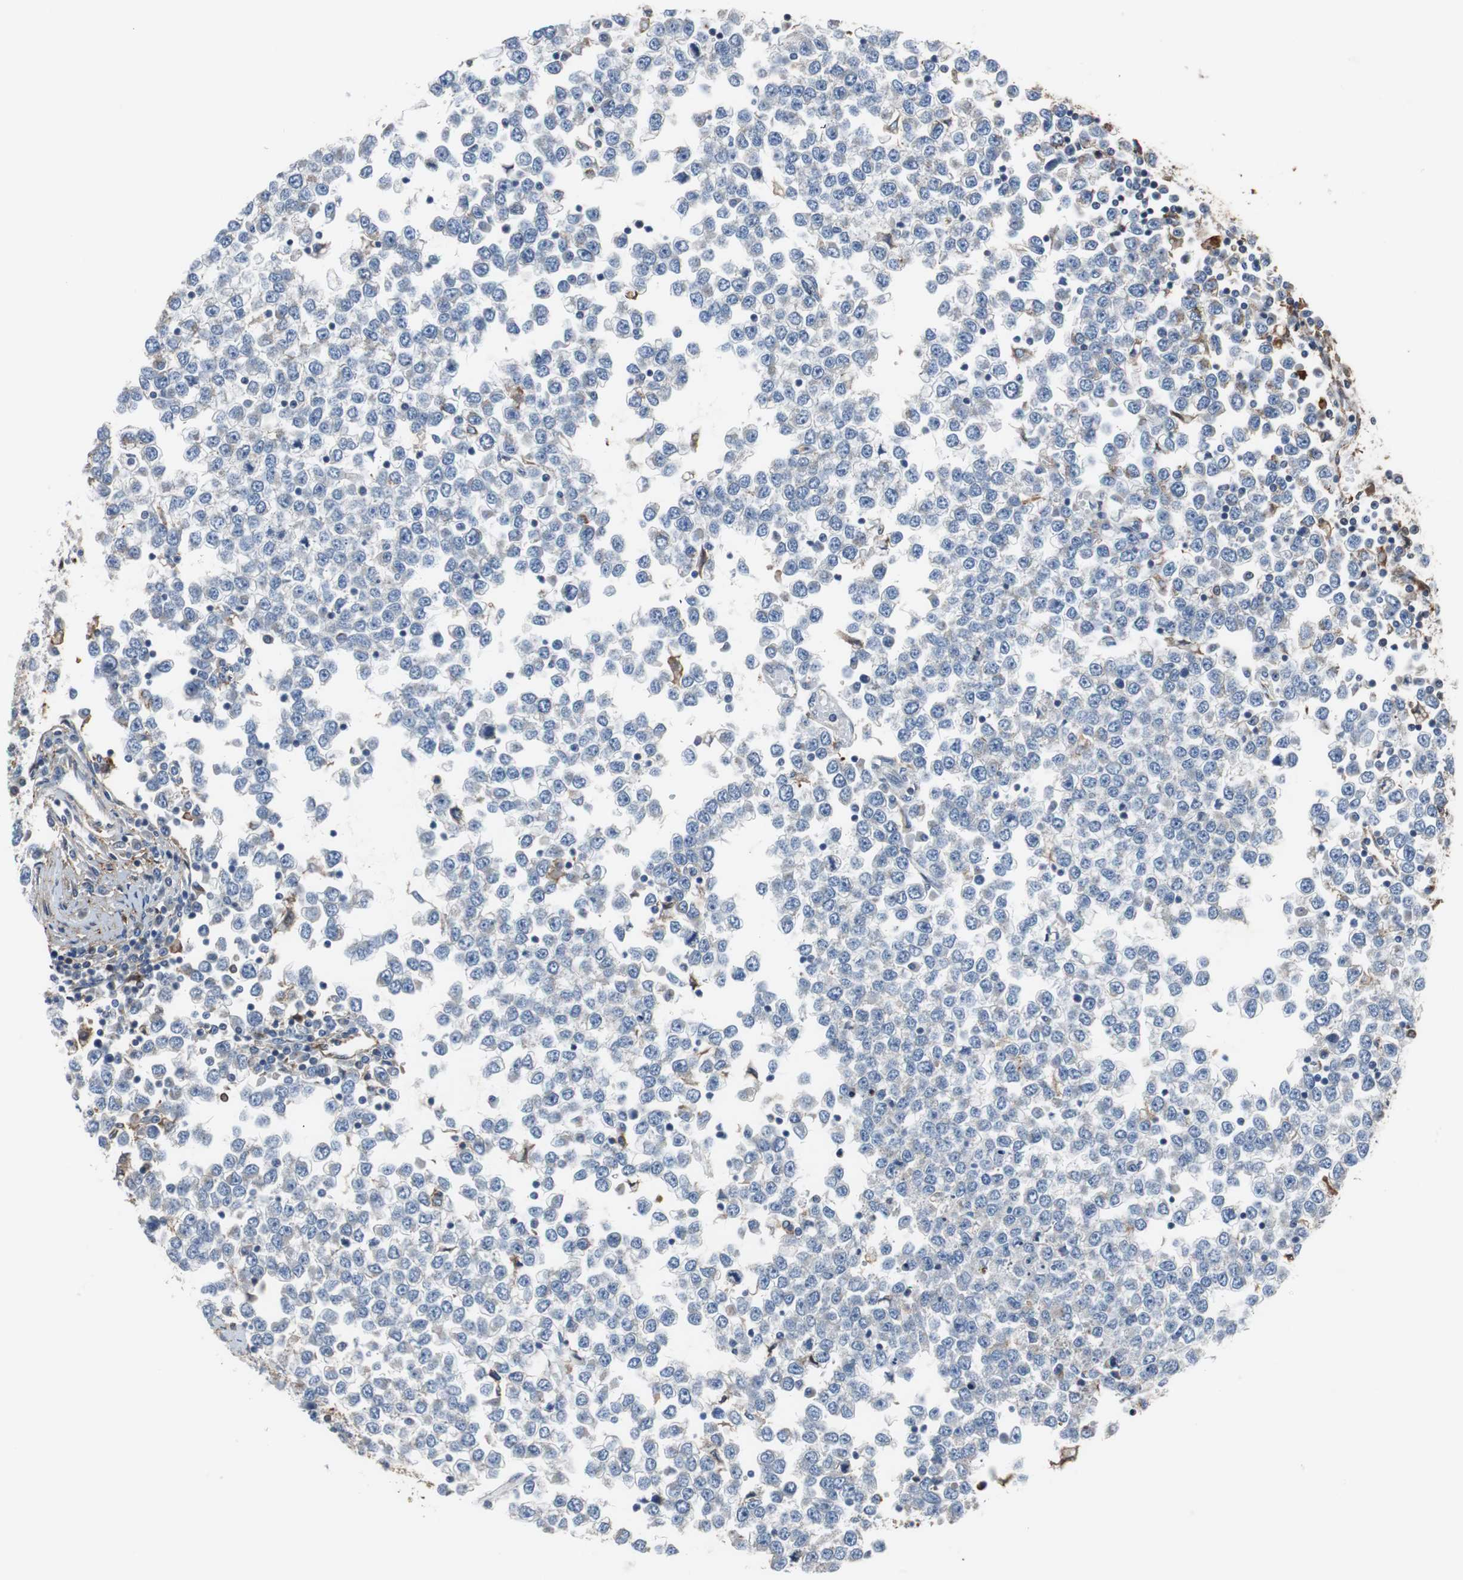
{"staining": {"intensity": "negative", "quantity": "none", "location": "none"}, "tissue": "testis cancer", "cell_type": "Tumor cells", "image_type": "cancer", "snomed": [{"axis": "morphology", "description": "Seminoma, NOS"}, {"axis": "topography", "description": "Testis"}], "caption": "An image of human seminoma (testis) is negative for staining in tumor cells.", "gene": "ANXA4", "patient": {"sex": "male", "age": 65}}